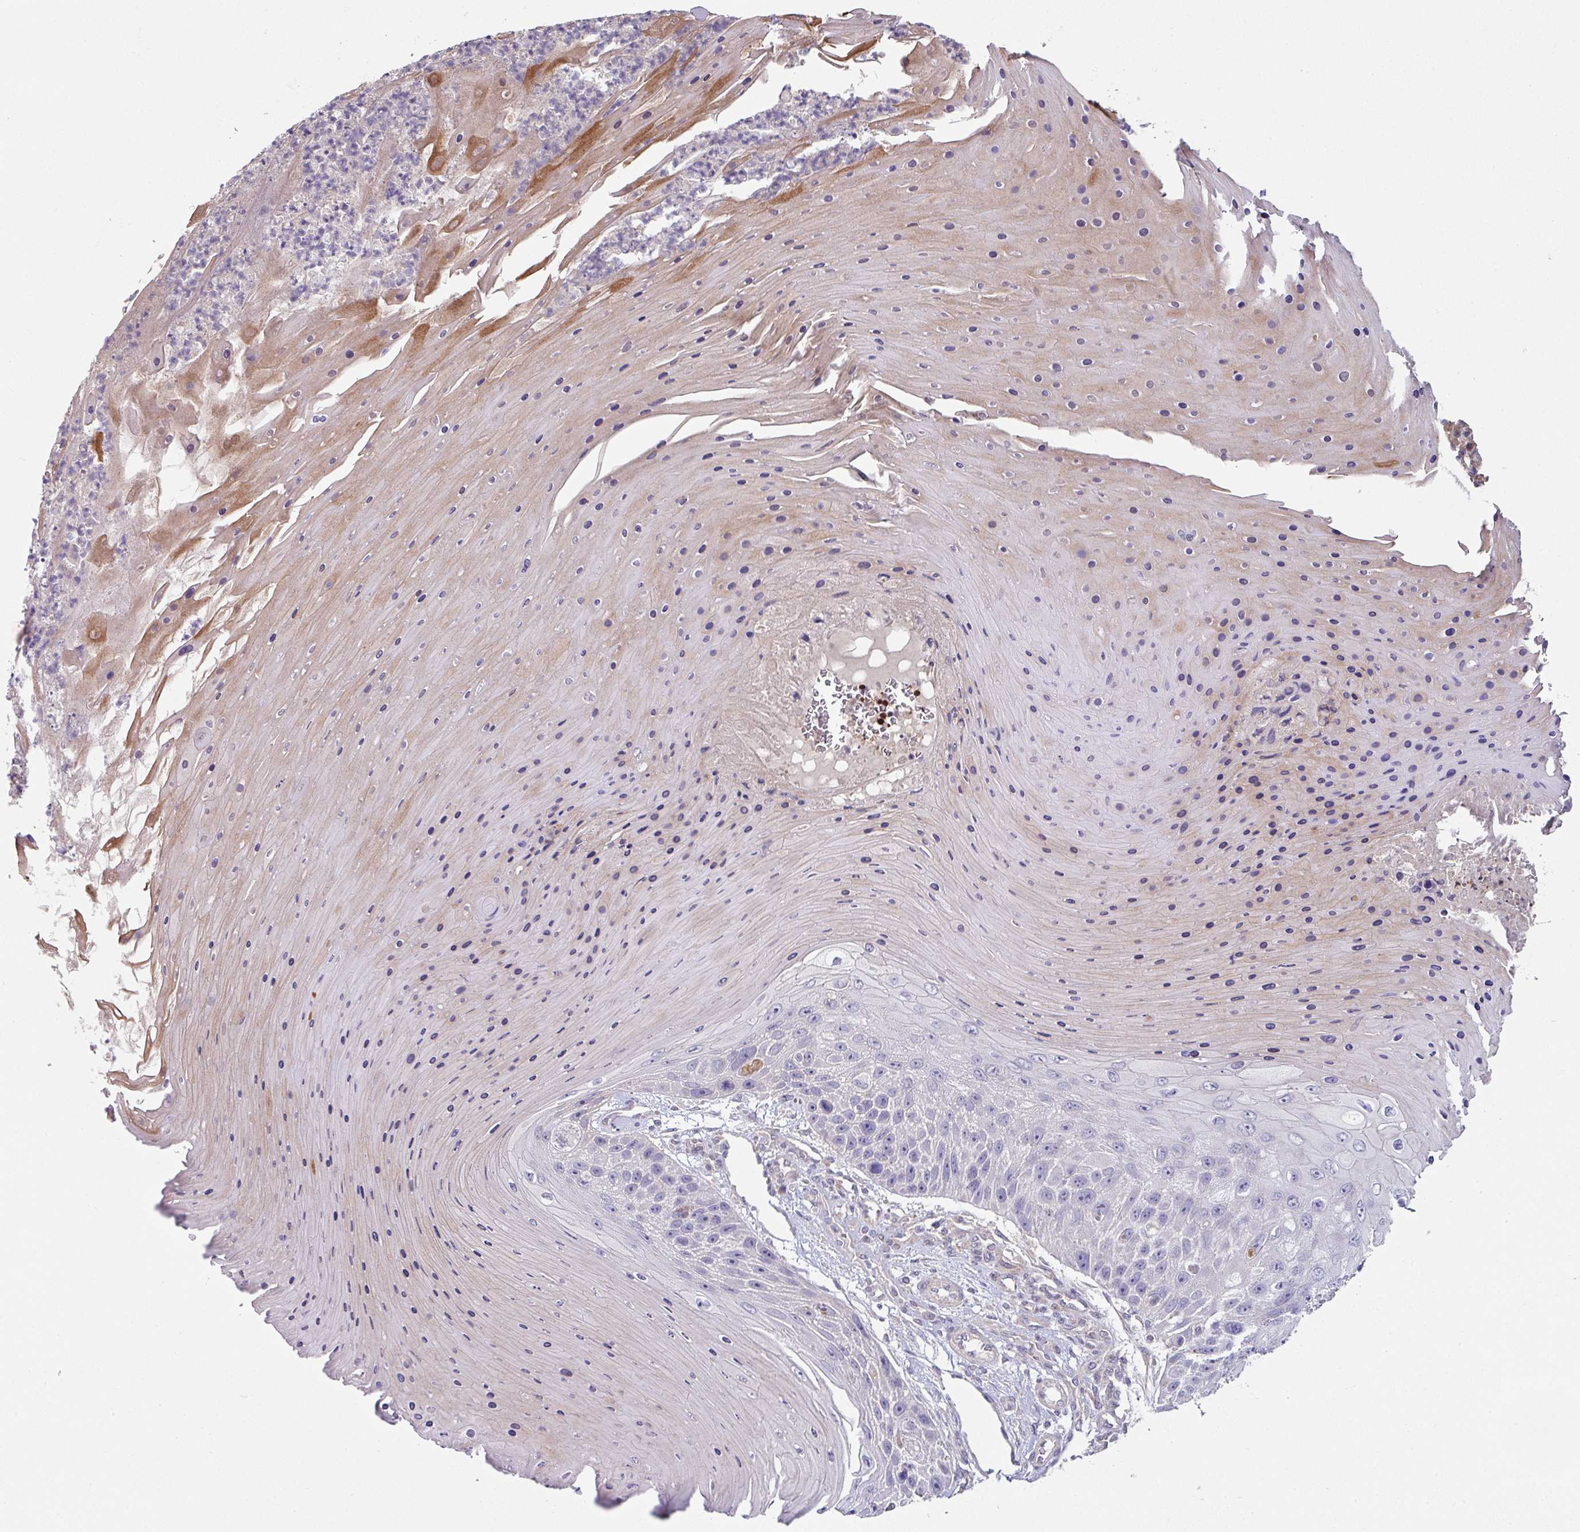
{"staining": {"intensity": "negative", "quantity": "none", "location": "none"}, "tissue": "skin cancer", "cell_type": "Tumor cells", "image_type": "cancer", "snomed": [{"axis": "morphology", "description": "Squamous cell carcinoma, NOS"}, {"axis": "topography", "description": "Skin"}], "caption": "This is an immunohistochemistry micrograph of human squamous cell carcinoma (skin). There is no staining in tumor cells.", "gene": "SLAMF6", "patient": {"sex": "female", "age": 88}}